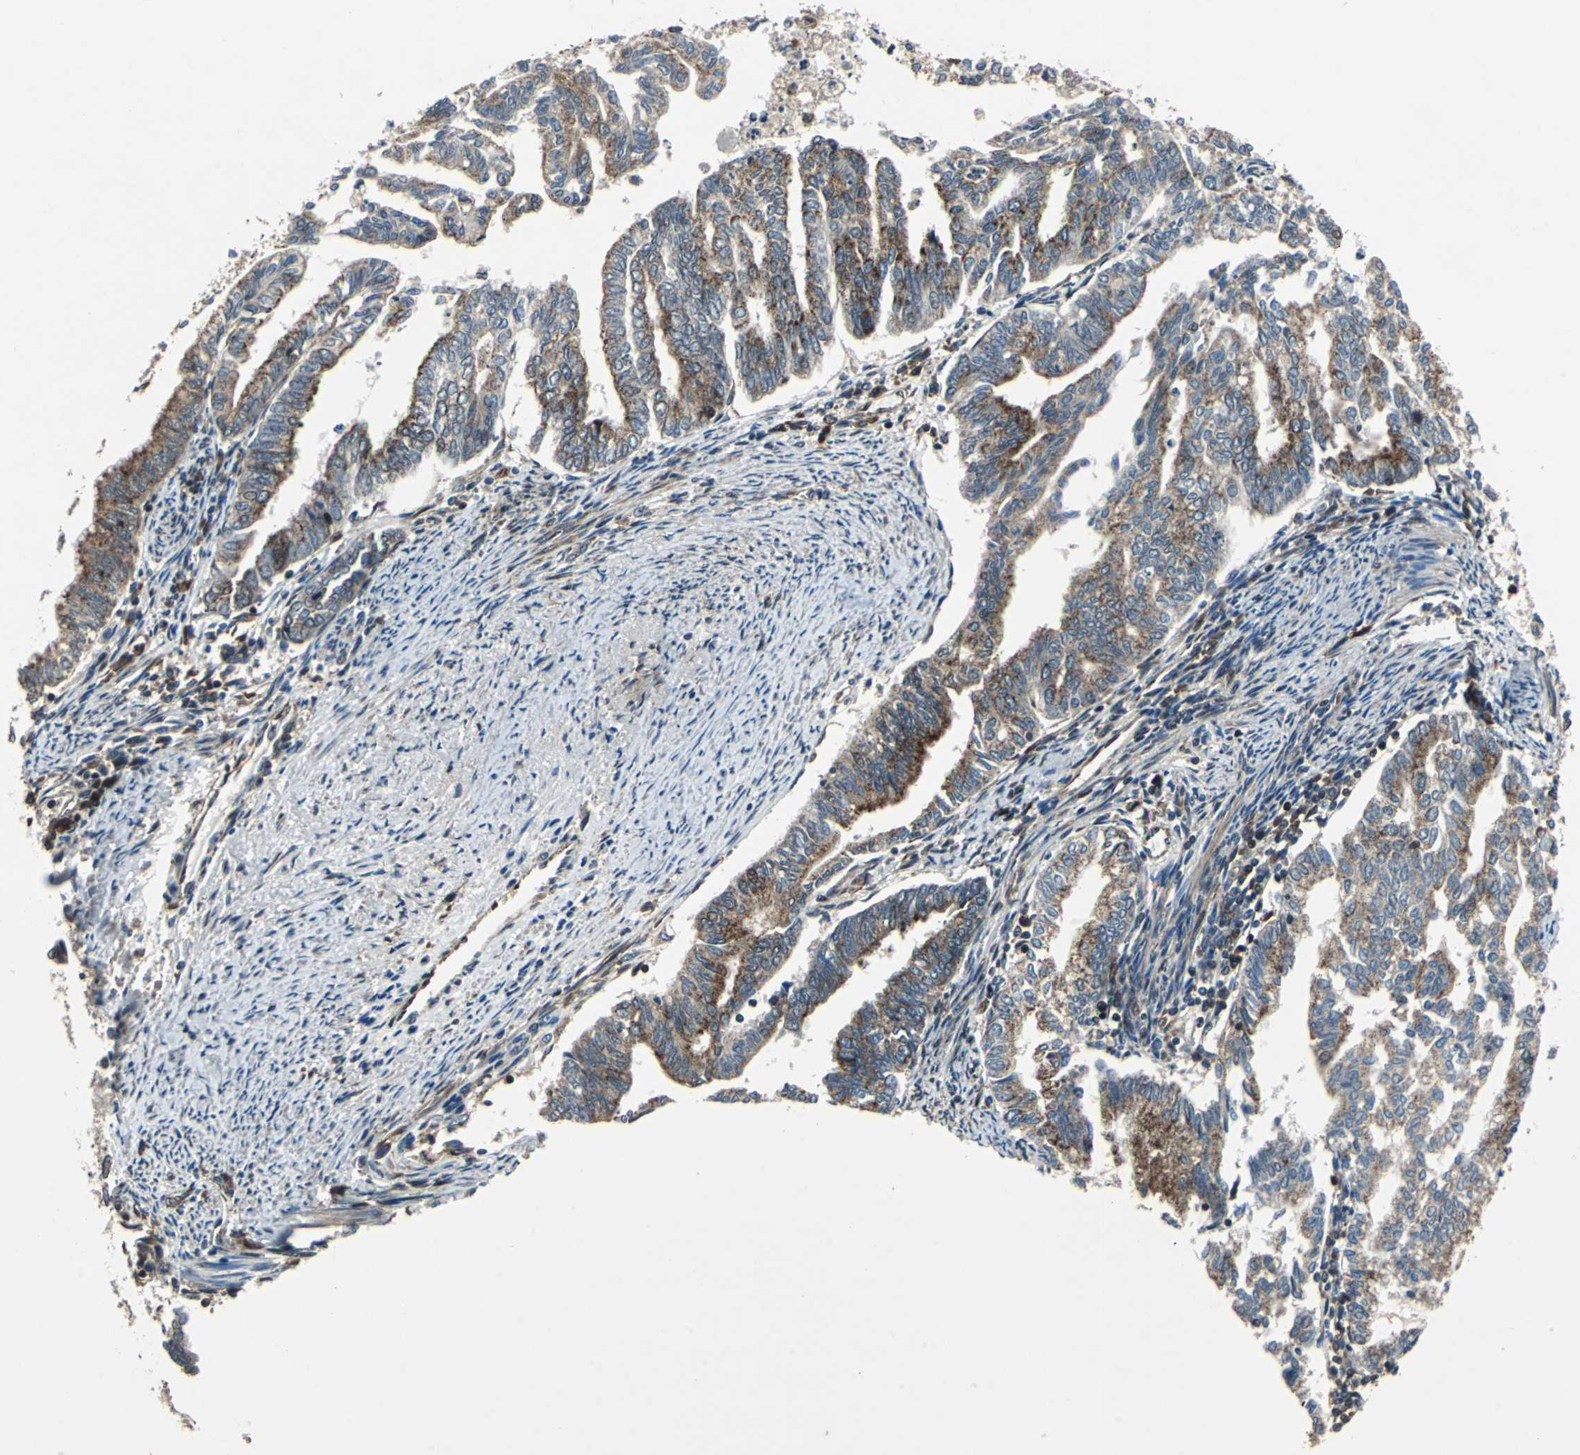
{"staining": {"intensity": "moderate", "quantity": "25%-75%", "location": "cytoplasmic/membranous"}, "tissue": "endometrial cancer", "cell_type": "Tumor cells", "image_type": "cancer", "snomed": [{"axis": "morphology", "description": "Adenocarcinoma, NOS"}, {"axis": "topography", "description": "Endometrium"}], "caption": "IHC histopathology image of neoplastic tissue: endometrial cancer stained using IHC demonstrates medium levels of moderate protein expression localized specifically in the cytoplasmic/membranous of tumor cells, appearing as a cytoplasmic/membranous brown color.", "gene": "AATF", "patient": {"sex": "female", "age": 79}}